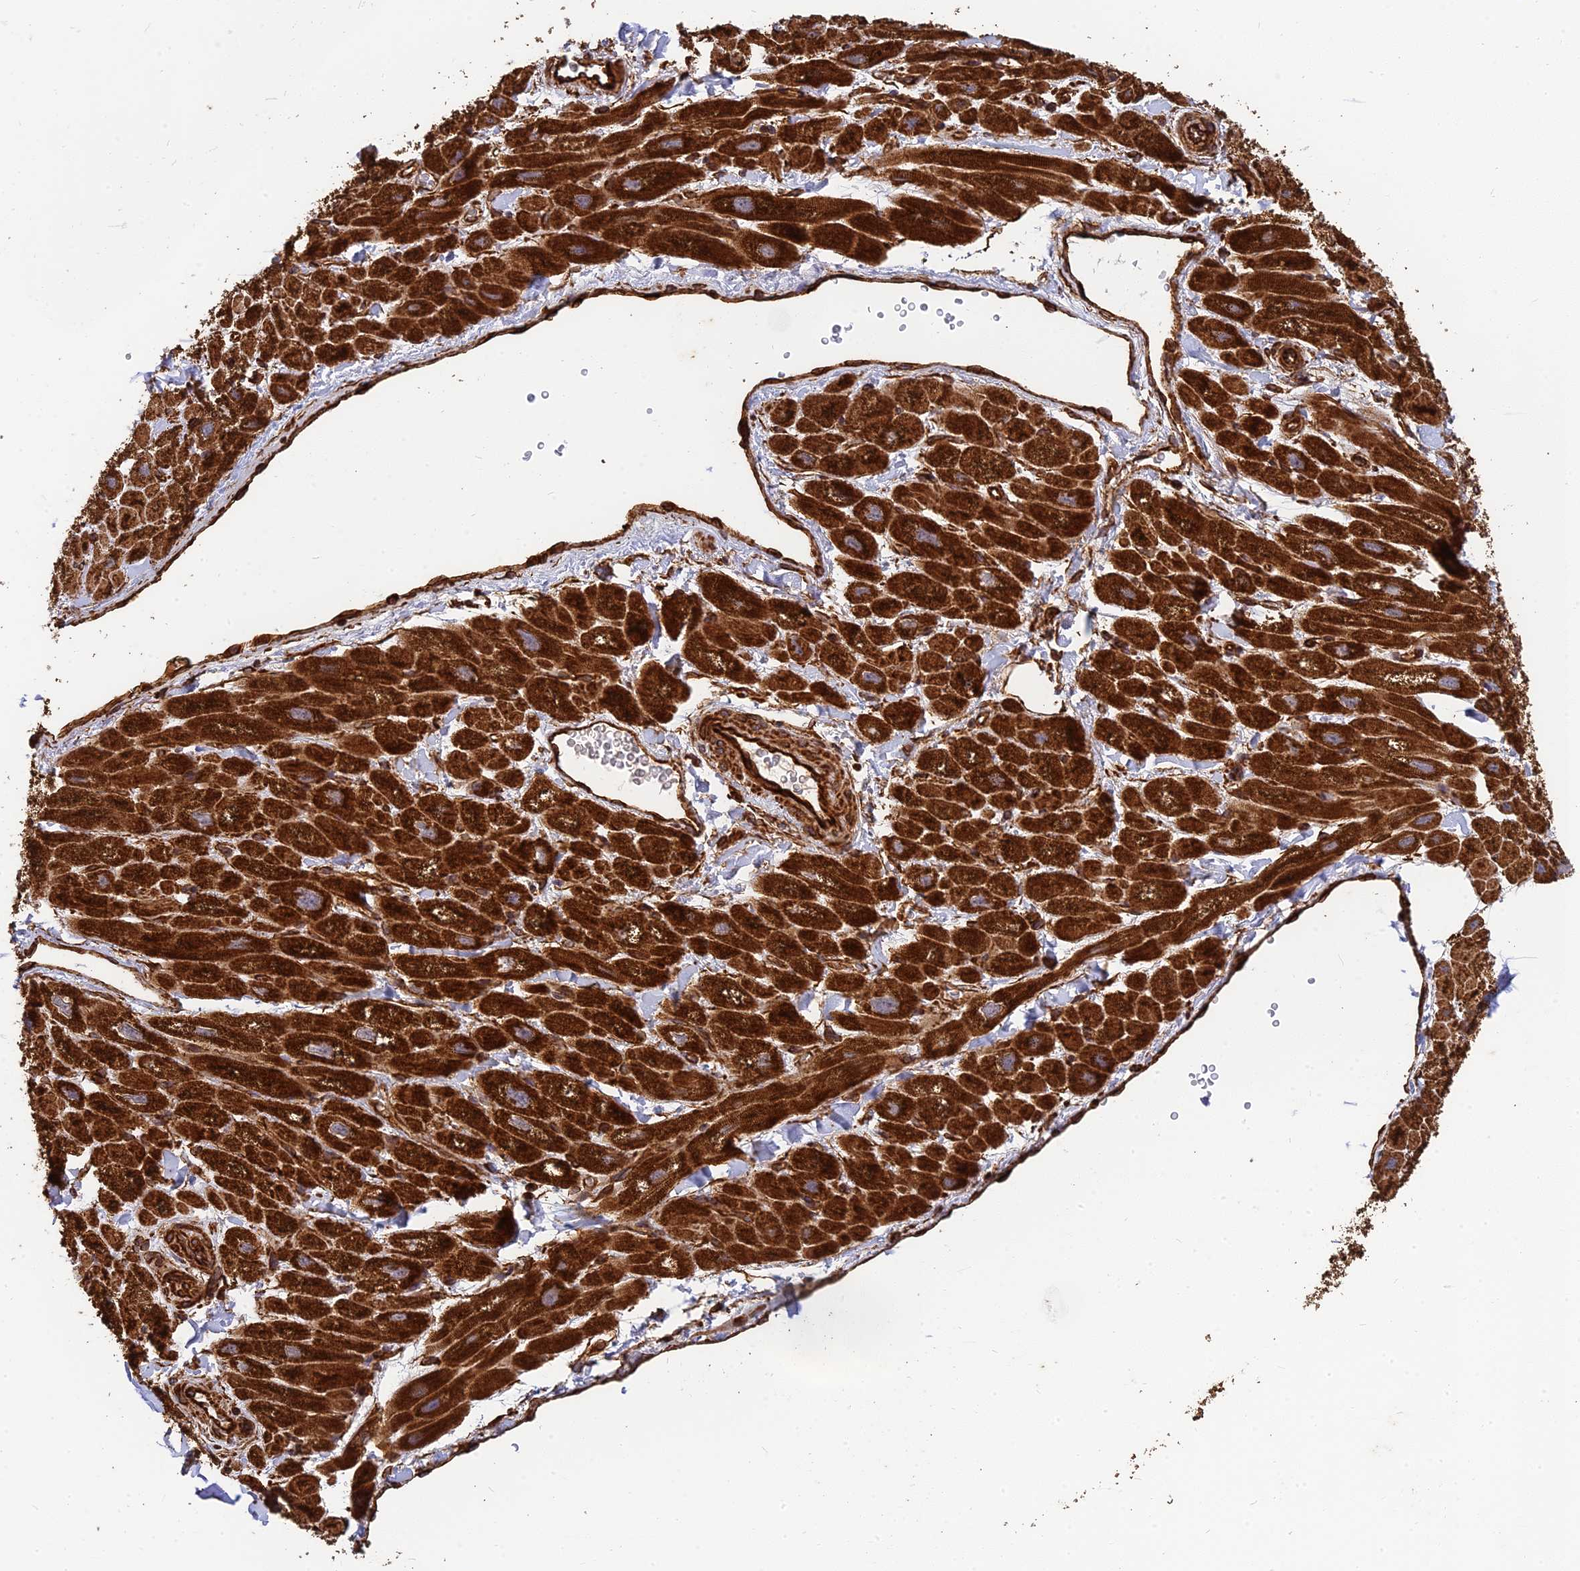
{"staining": {"intensity": "strong", "quantity": ">75%", "location": "cytoplasmic/membranous"}, "tissue": "heart muscle", "cell_type": "Cardiomyocytes", "image_type": "normal", "snomed": [{"axis": "morphology", "description": "Normal tissue, NOS"}, {"axis": "topography", "description": "Heart"}], "caption": "Brown immunohistochemical staining in benign human heart muscle demonstrates strong cytoplasmic/membranous staining in about >75% of cardiomyocytes.", "gene": "DSTYK", "patient": {"sex": "male", "age": 65}}